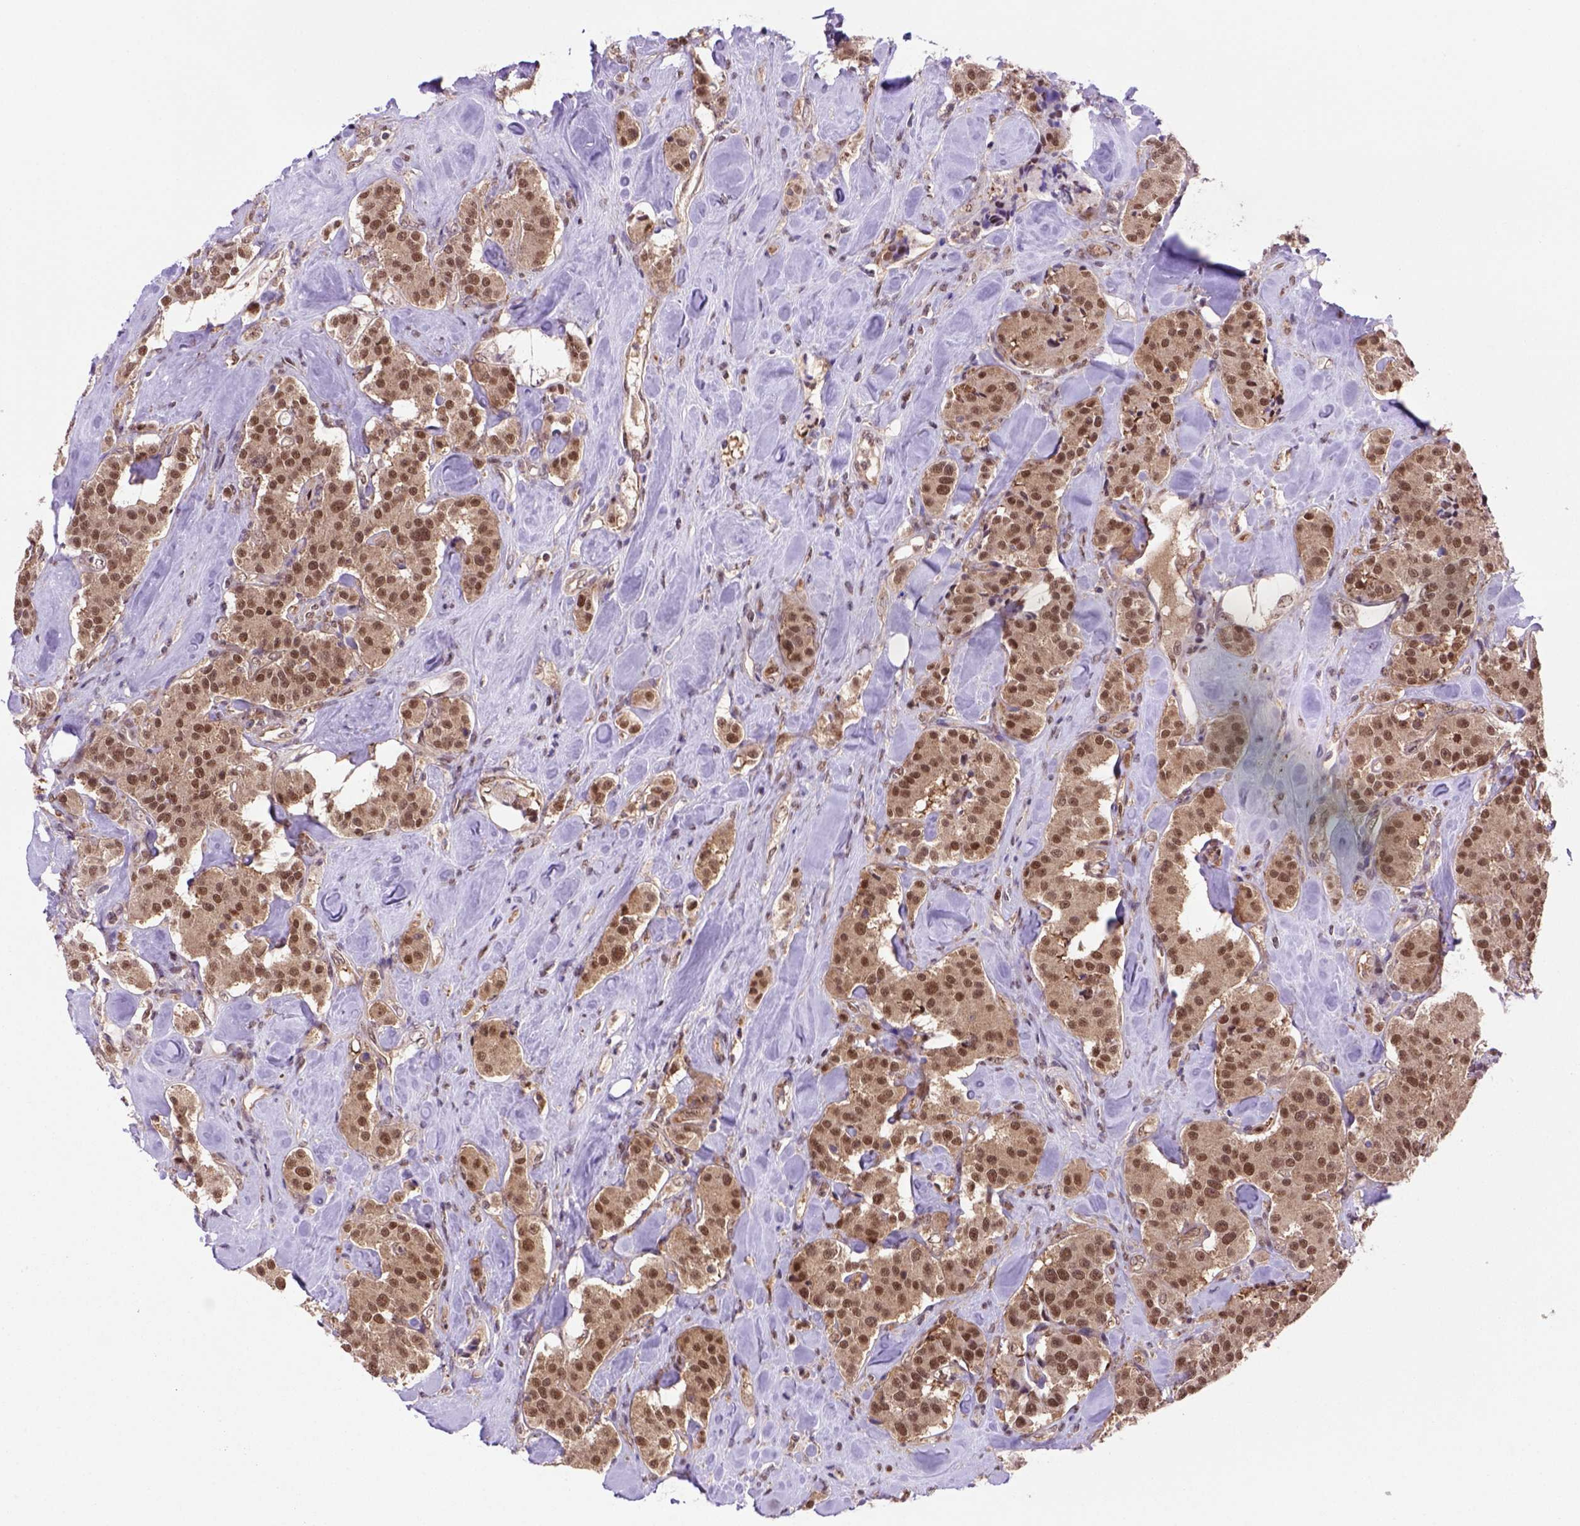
{"staining": {"intensity": "moderate", "quantity": ">75%", "location": "nuclear"}, "tissue": "carcinoid", "cell_type": "Tumor cells", "image_type": "cancer", "snomed": [{"axis": "morphology", "description": "Carcinoid, malignant, NOS"}, {"axis": "topography", "description": "Pancreas"}], "caption": "Malignant carcinoid stained with a protein marker exhibits moderate staining in tumor cells.", "gene": "PSMC2", "patient": {"sex": "male", "age": 41}}